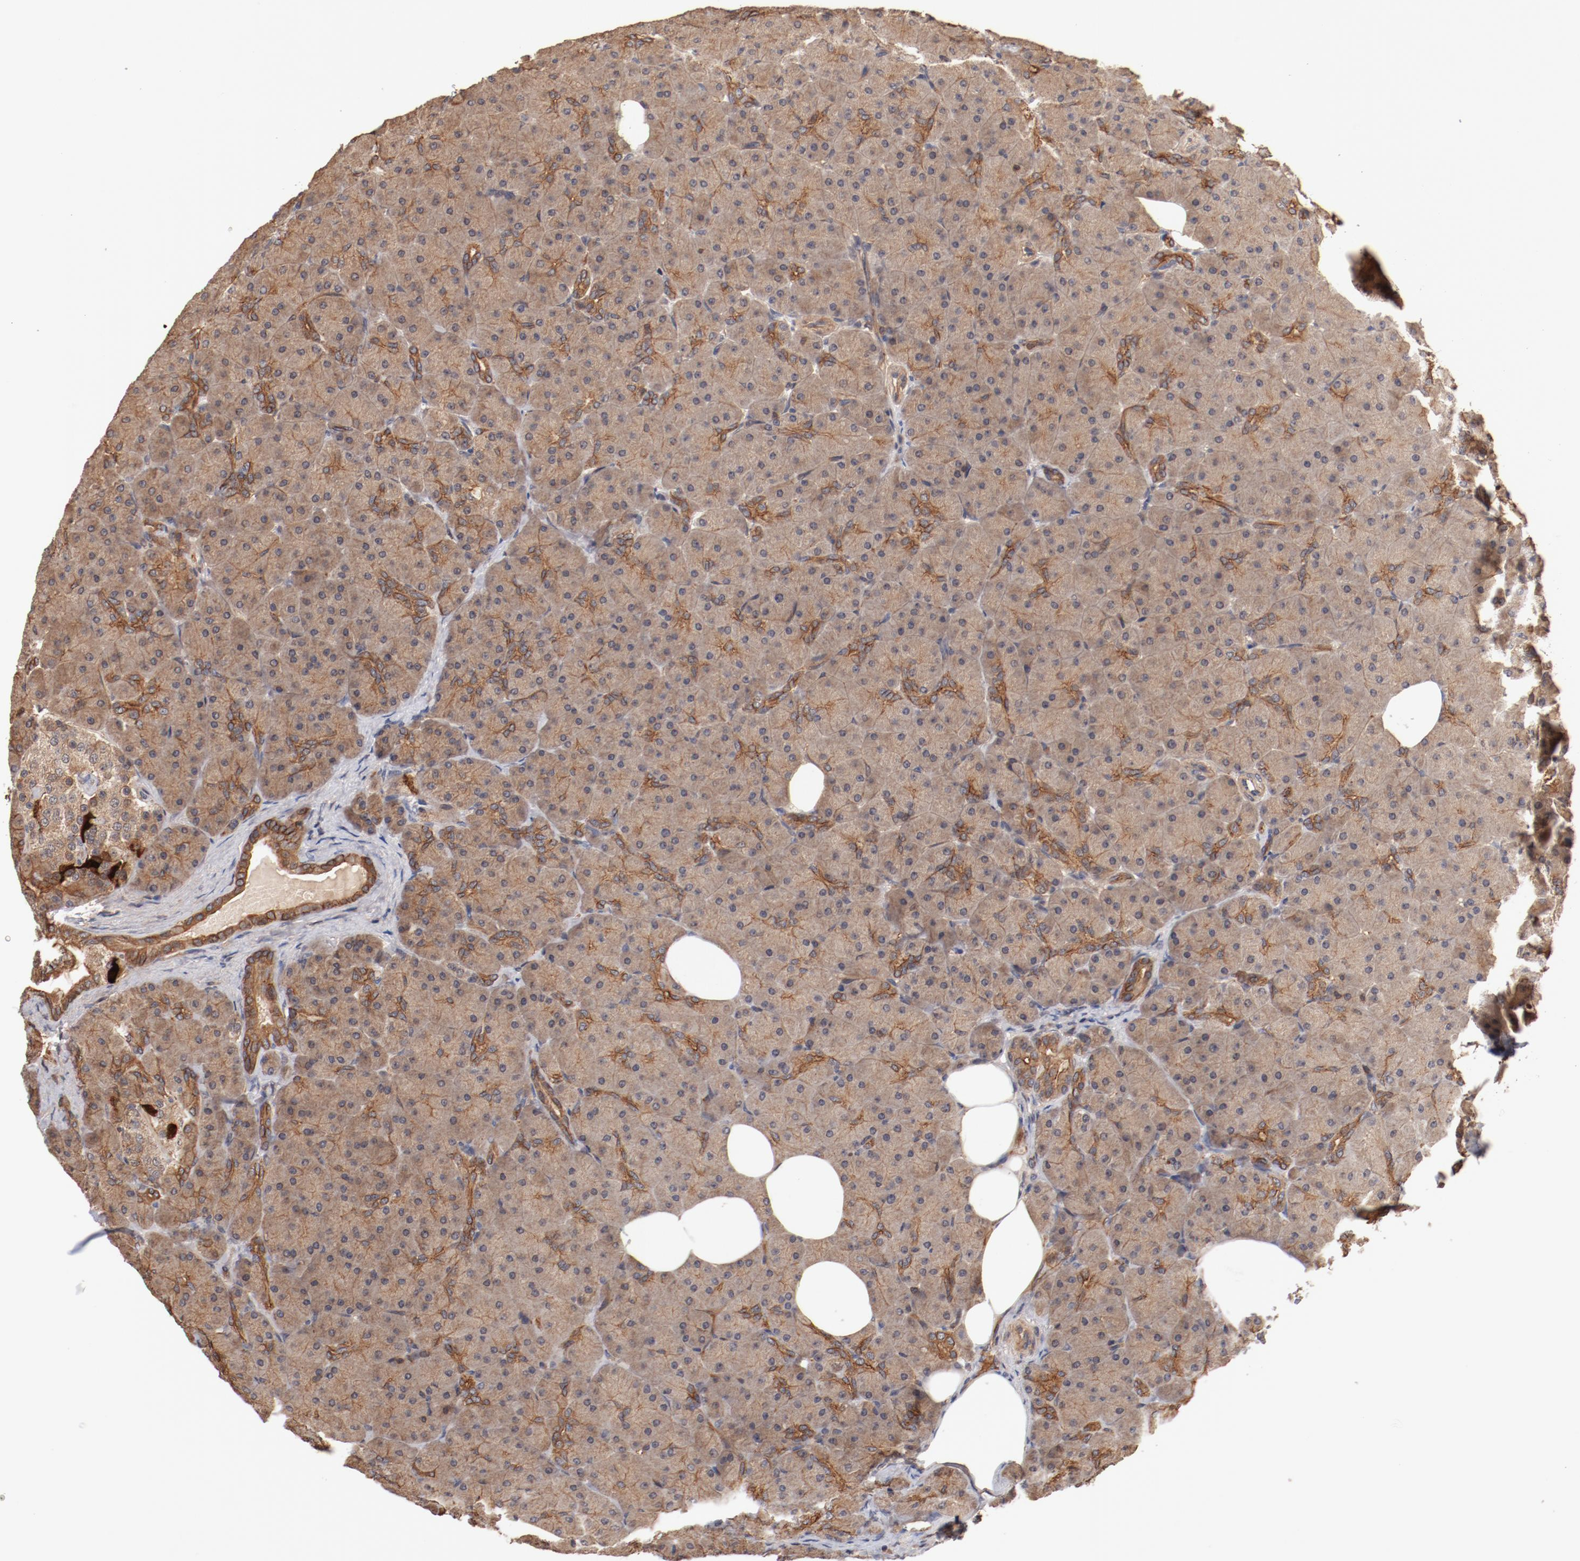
{"staining": {"intensity": "moderate", "quantity": ">75%", "location": "cytoplasmic/membranous"}, "tissue": "pancreas", "cell_type": "Exocrine glandular cells", "image_type": "normal", "snomed": [{"axis": "morphology", "description": "Normal tissue, NOS"}, {"axis": "topography", "description": "Pancreas"}], "caption": "Immunohistochemistry (IHC) photomicrograph of benign pancreas: pancreas stained using immunohistochemistry displays medium levels of moderate protein expression localized specifically in the cytoplasmic/membranous of exocrine glandular cells, appearing as a cytoplasmic/membranous brown color.", "gene": "GUF1", "patient": {"sex": "male", "age": 66}}